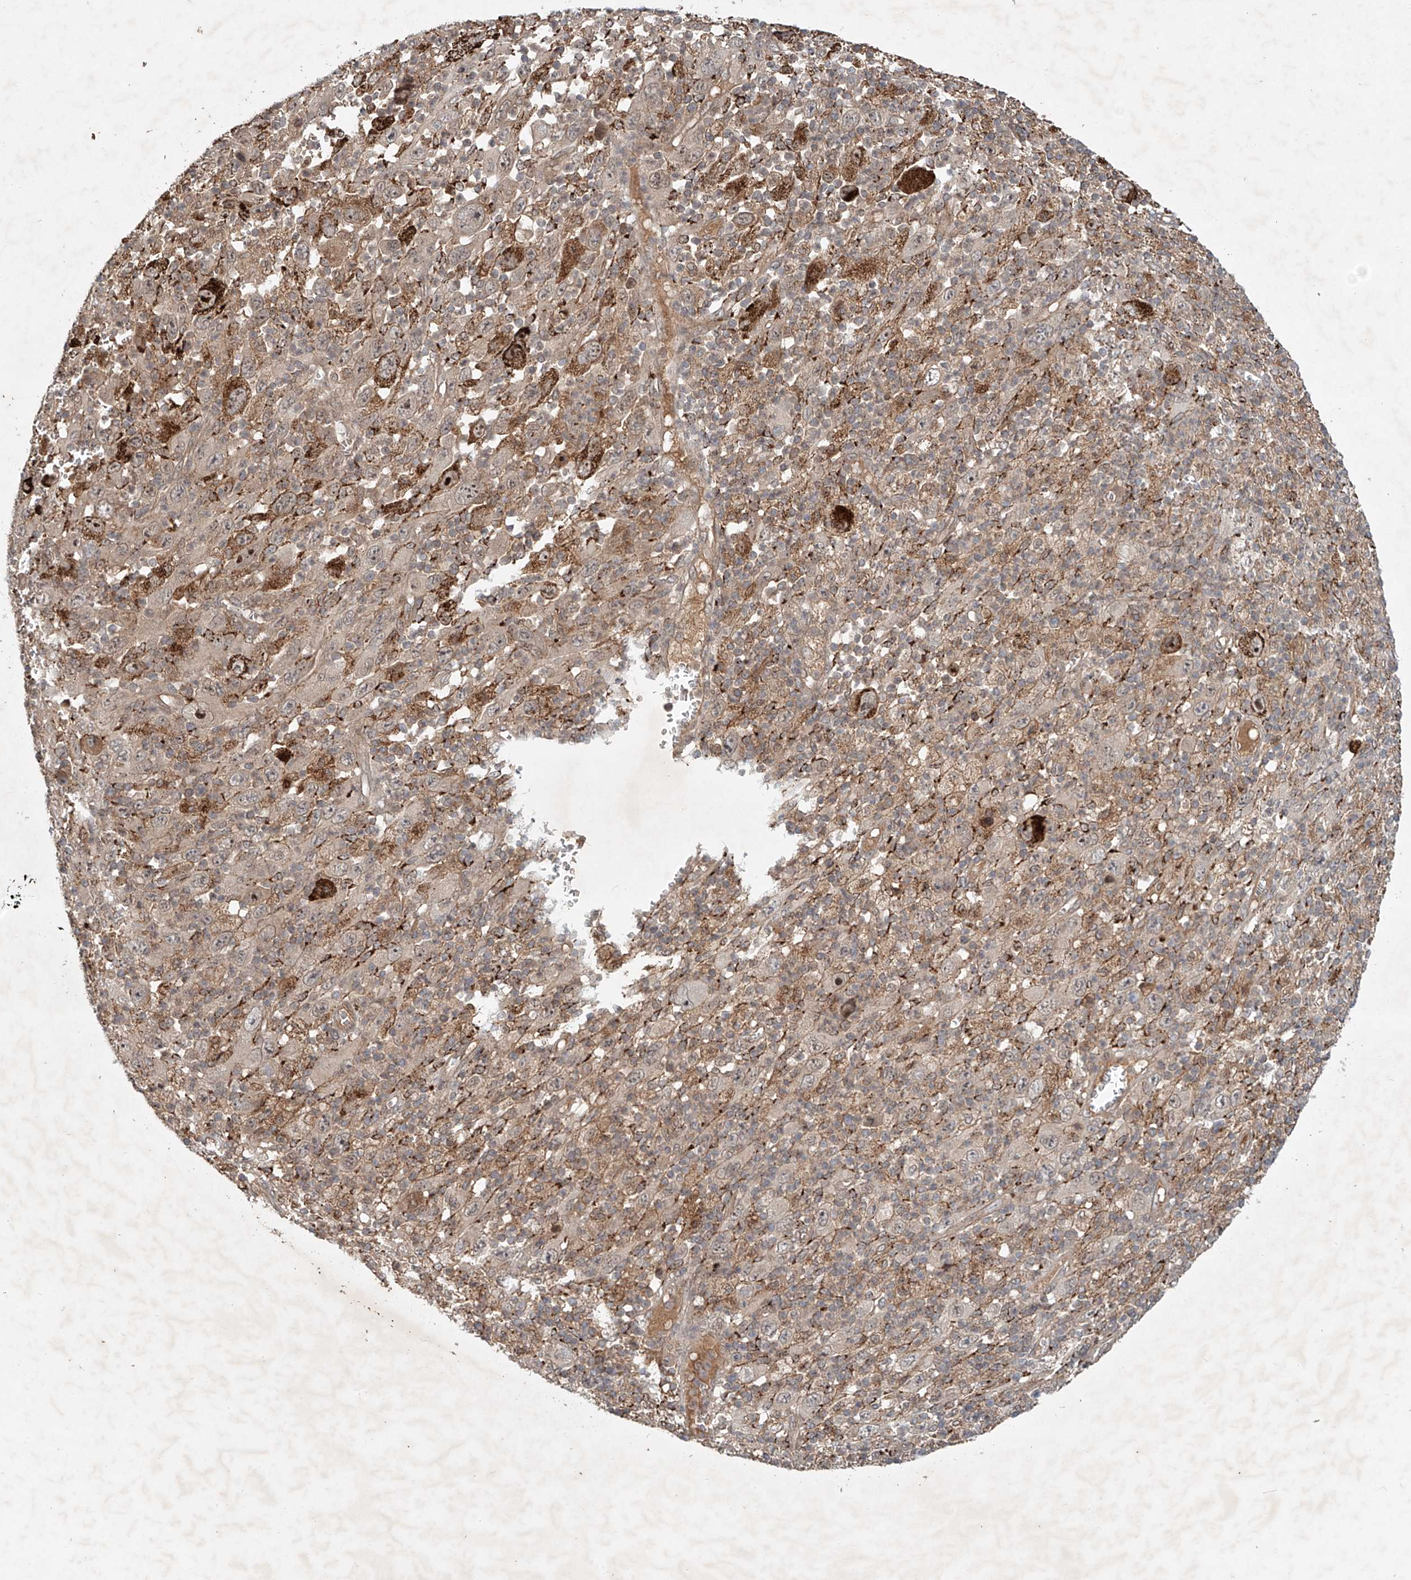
{"staining": {"intensity": "moderate", "quantity": "25%-75%", "location": "cytoplasmic/membranous"}, "tissue": "melanoma", "cell_type": "Tumor cells", "image_type": "cancer", "snomed": [{"axis": "morphology", "description": "Malignant melanoma, Metastatic site"}, {"axis": "topography", "description": "Skin"}], "caption": "A medium amount of moderate cytoplasmic/membranous expression is appreciated in about 25%-75% of tumor cells in malignant melanoma (metastatic site) tissue.", "gene": "IER5", "patient": {"sex": "female", "age": 56}}